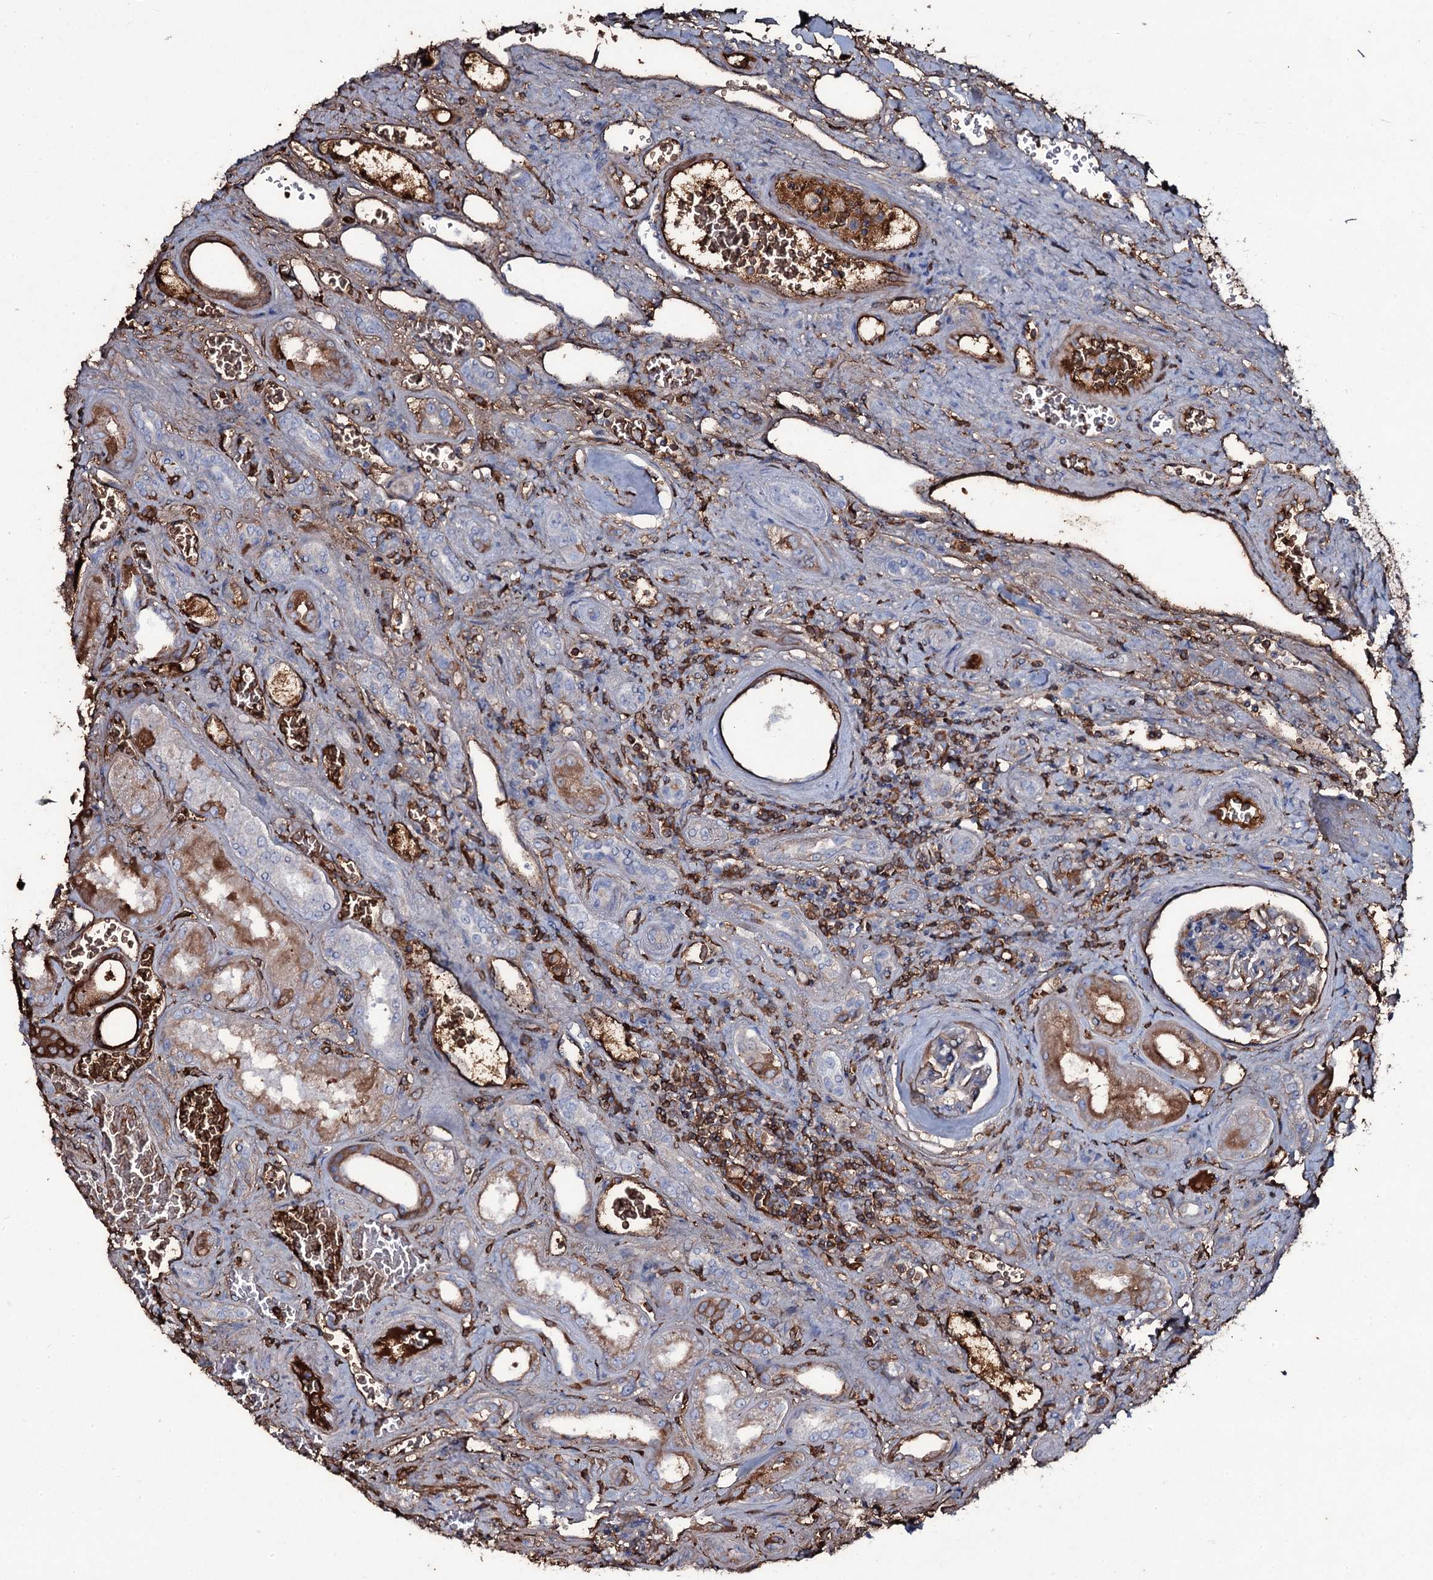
{"staining": {"intensity": "negative", "quantity": "none", "location": "none"}, "tissue": "kidney", "cell_type": "Cells in glomeruli", "image_type": "normal", "snomed": [{"axis": "morphology", "description": "Normal tissue, NOS"}, {"axis": "morphology", "description": "Adenocarcinoma, NOS"}, {"axis": "topography", "description": "Kidney"}], "caption": "DAB (3,3'-diaminobenzidine) immunohistochemical staining of unremarkable human kidney exhibits no significant positivity in cells in glomeruli.", "gene": "EDN1", "patient": {"sex": "female", "age": 68}}